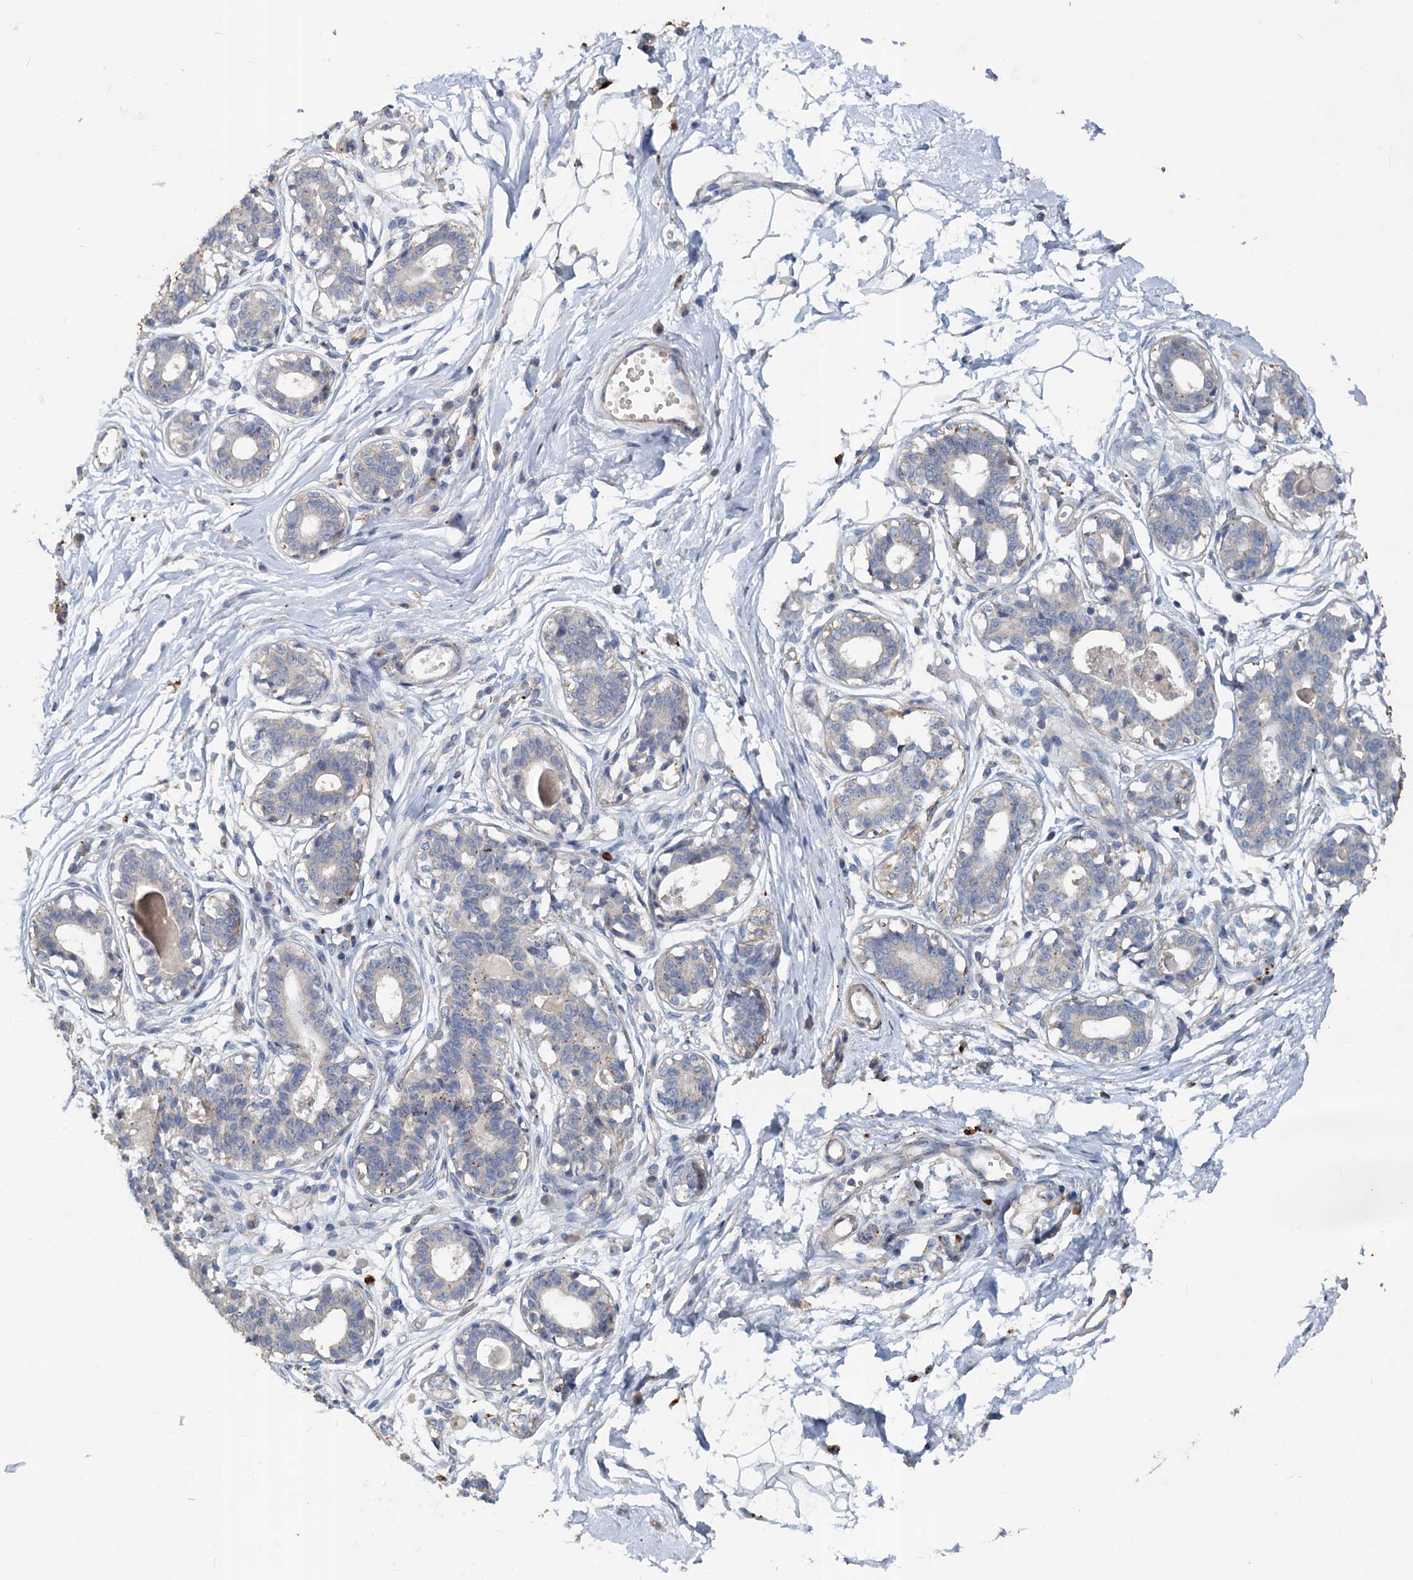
{"staining": {"intensity": "negative", "quantity": "none", "location": "none"}, "tissue": "breast", "cell_type": "Adipocytes", "image_type": "normal", "snomed": [{"axis": "morphology", "description": "Normal tissue, NOS"}, {"axis": "topography", "description": "Breast"}], "caption": "Immunohistochemistry of benign breast reveals no positivity in adipocytes. (Stains: DAB (3,3'-diaminobenzidine) IHC with hematoxylin counter stain, Microscopy: brightfield microscopy at high magnification).", "gene": "SLC2A7", "patient": {"sex": "female", "age": 45}}